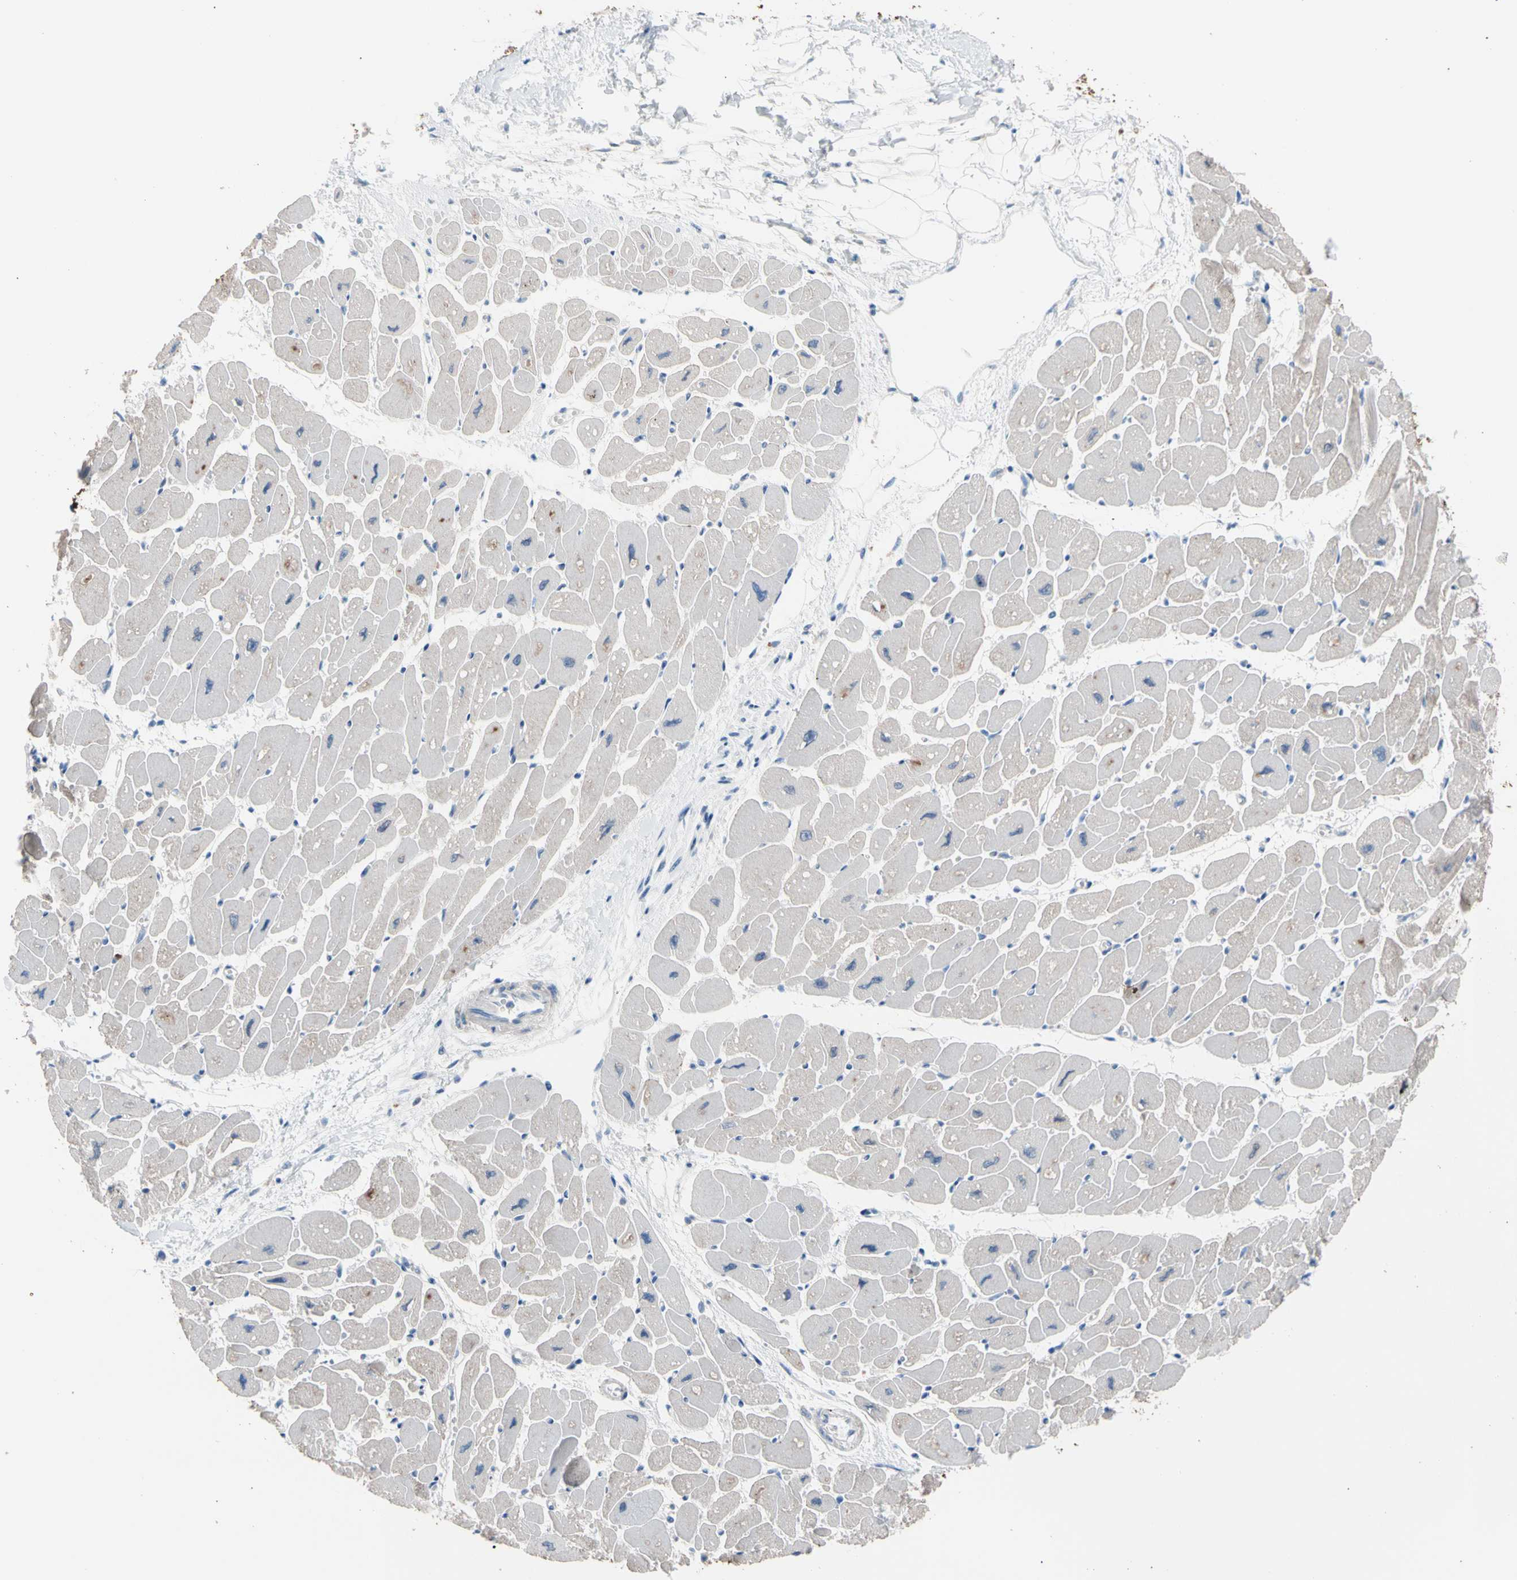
{"staining": {"intensity": "weak", "quantity": "25%-75%", "location": "cytoplasmic/membranous"}, "tissue": "heart muscle", "cell_type": "Cardiomyocytes", "image_type": "normal", "snomed": [{"axis": "morphology", "description": "Normal tissue, NOS"}, {"axis": "topography", "description": "Heart"}], "caption": "This micrograph shows unremarkable heart muscle stained with immunohistochemistry (IHC) to label a protein in brown. The cytoplasmic/membranous of cardiomyocytes show weak positivity for the protein. Nuclei are counter-stained blue.", "gene": "CASQ1", "patient": {"sex": "female", "age": 54}}